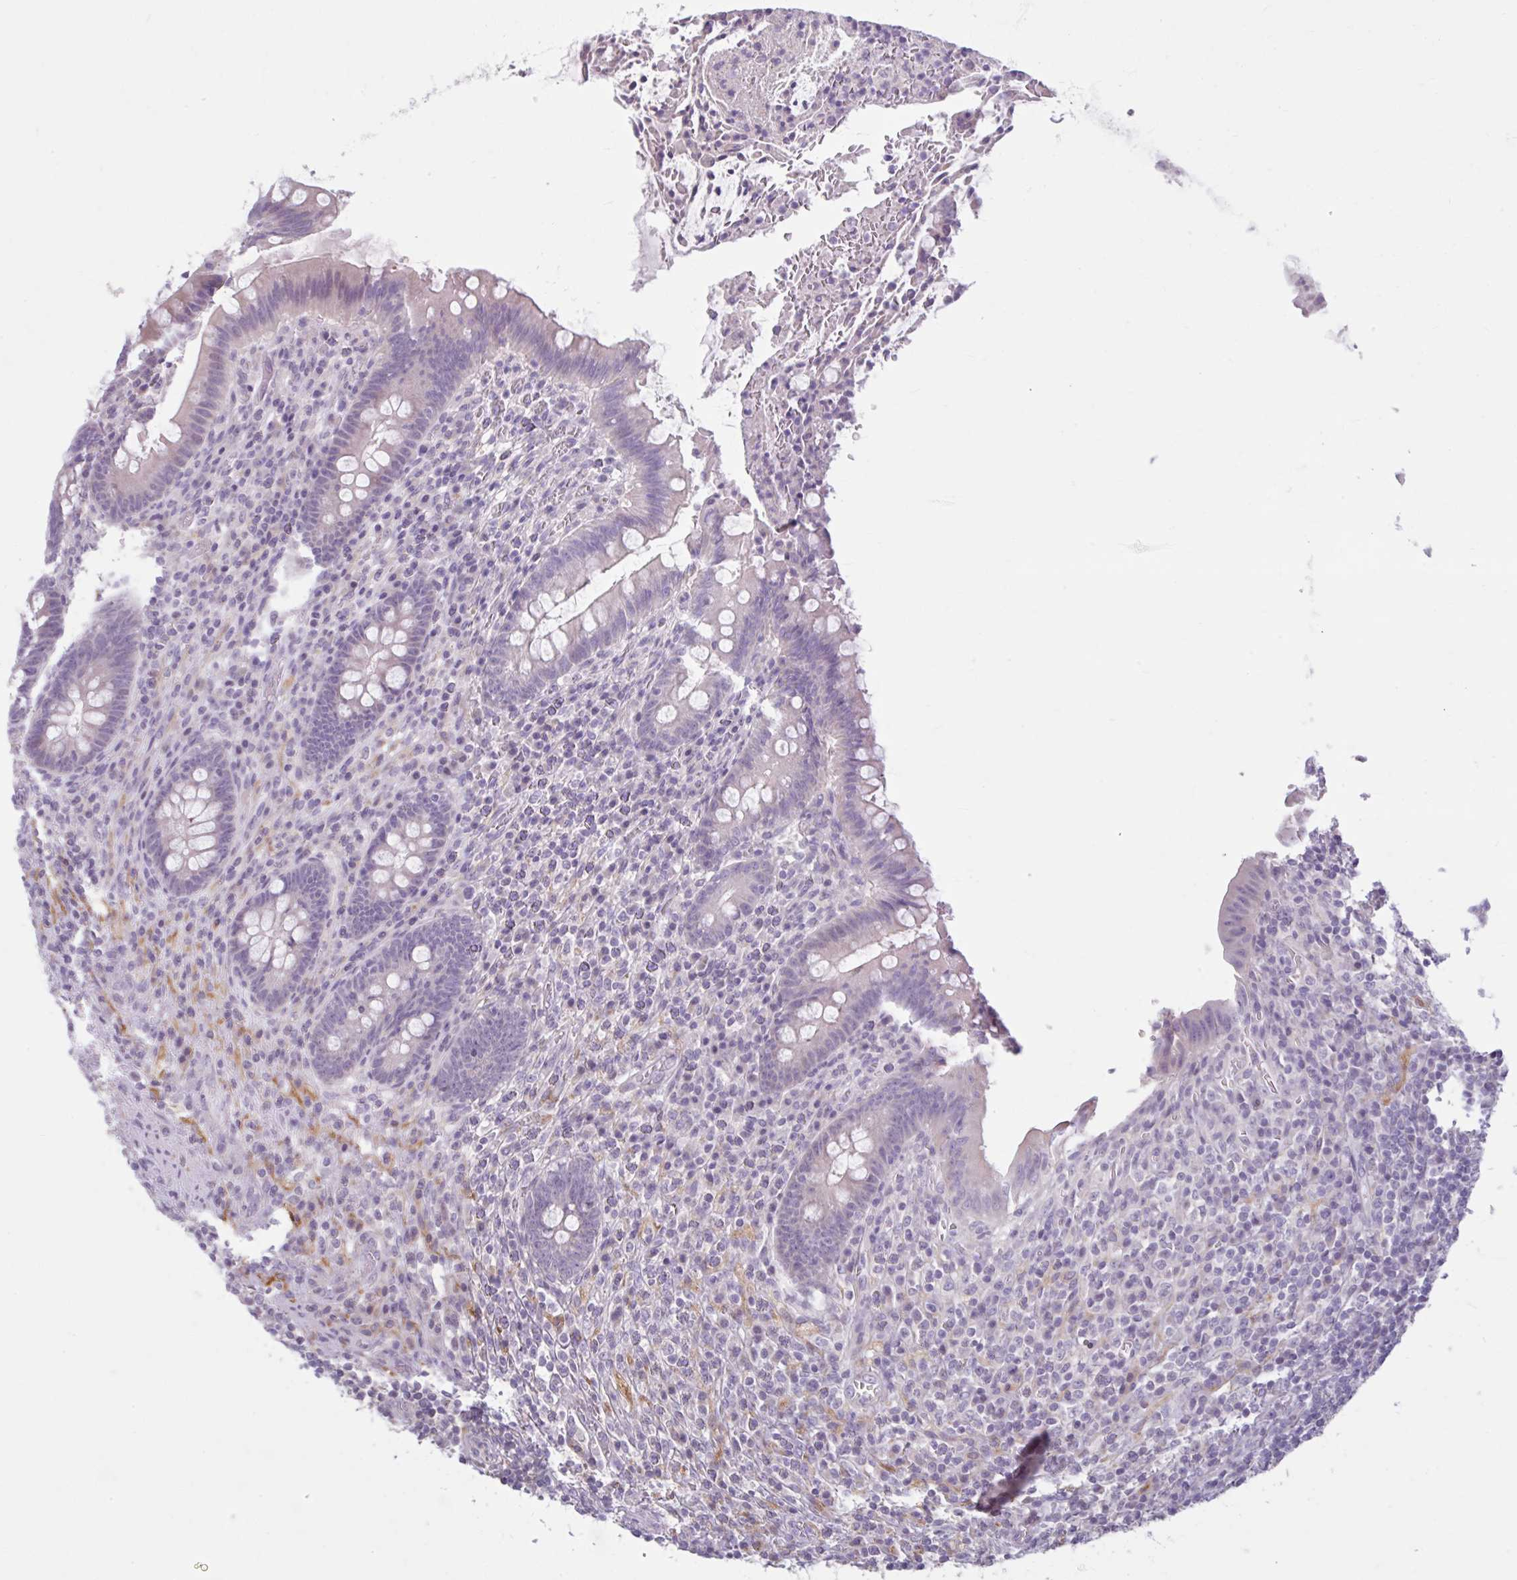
{"staining": {"intensity": "negative", "quantity": "none", "location": "none"}, "tissue": "appendix", "cell_type": "Glandular cells", "image_type": "normal", "snomed": [{"axis": "morphology", "description": "Normal tissue, NOS"}, {"axis": "topography", "description": "Appendix"}], "caption": "A high-resolution micrograph shows IHC staining of unremarkable appendix, which shows no significant staining in glandular cells.", "gene": "CDH19", "patient": {"sex": "female", "age": 43}}